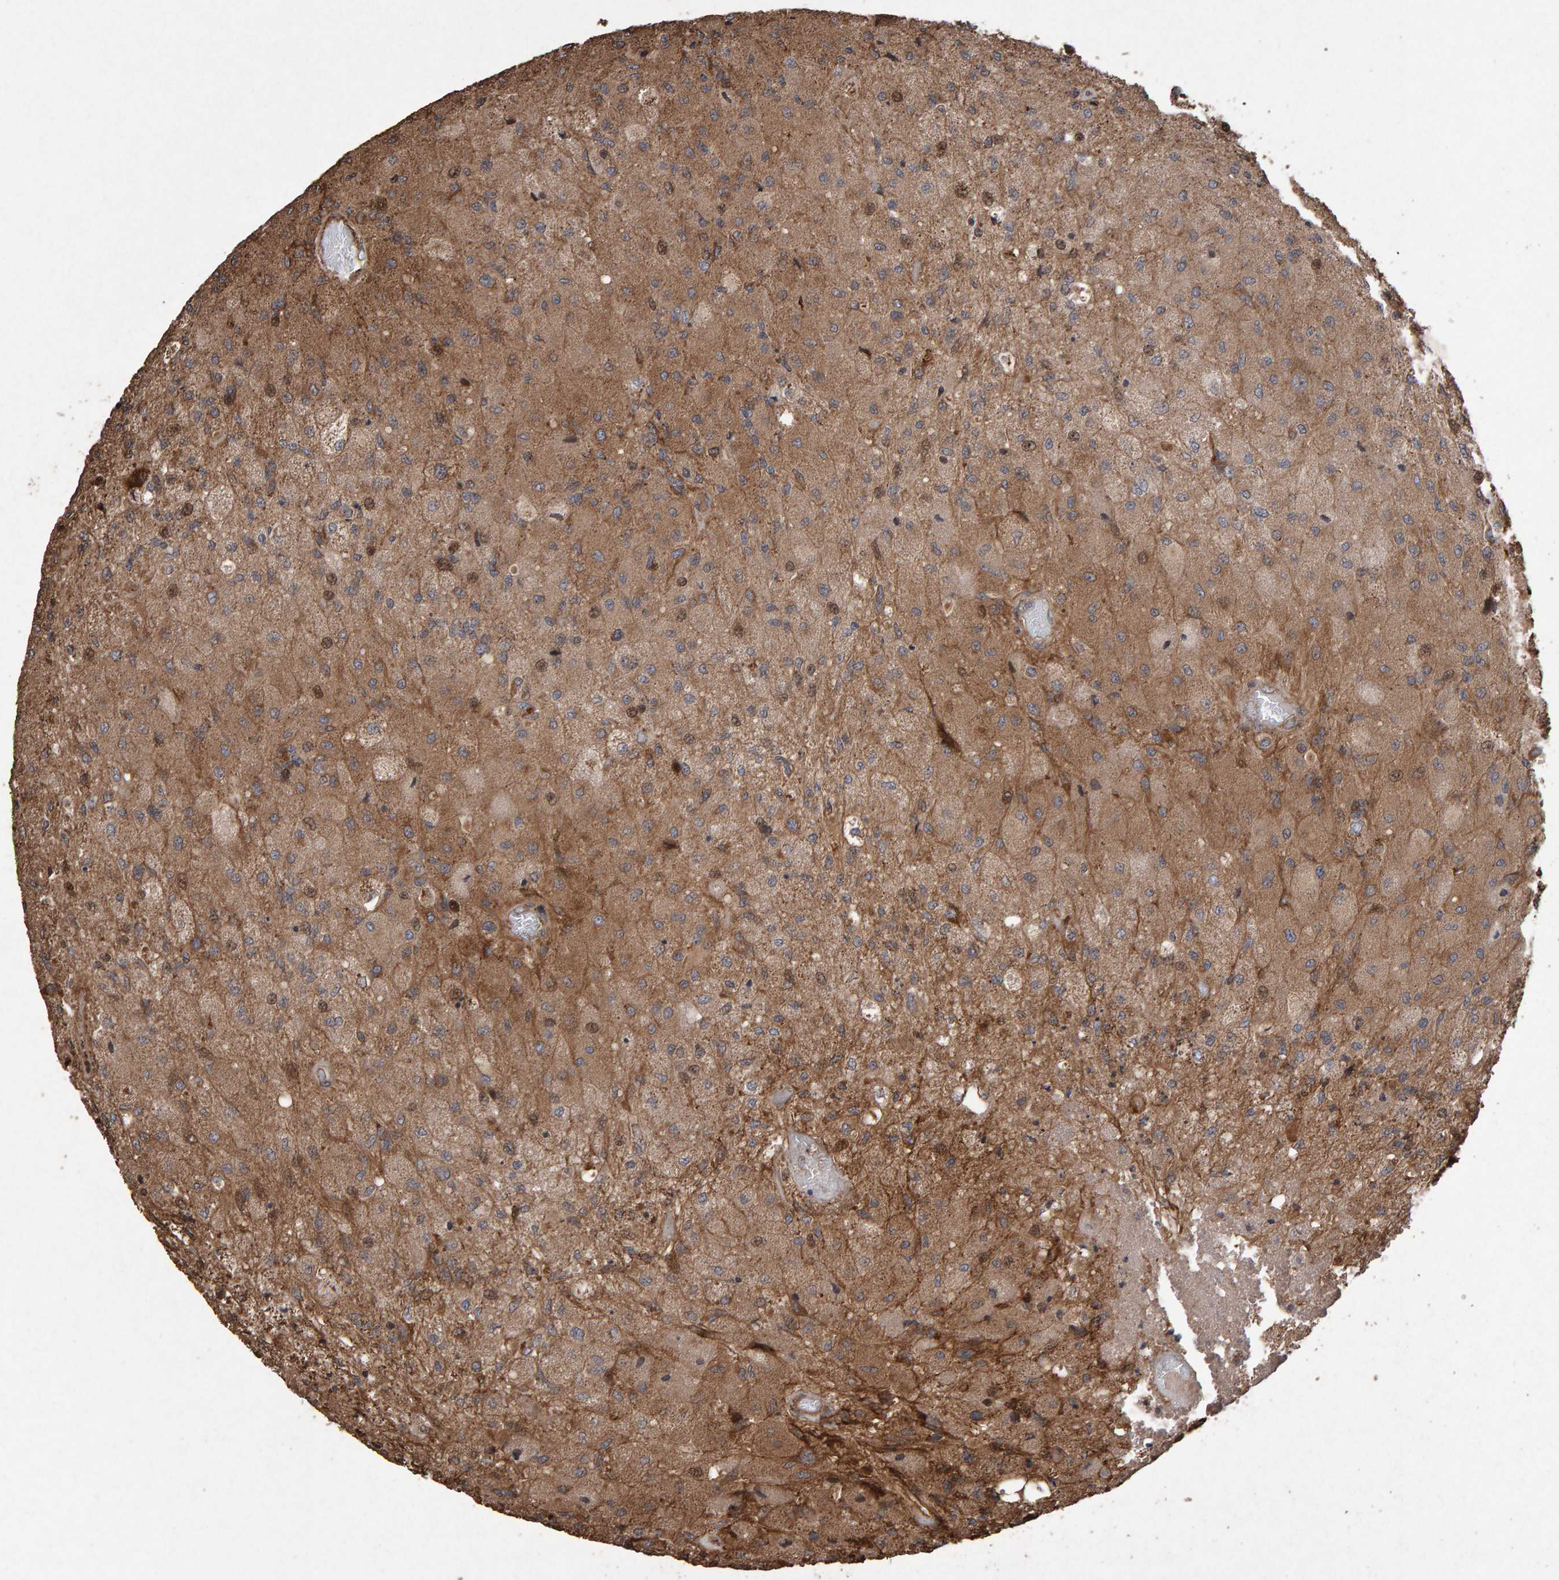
{"staining": {"intensity": "moderate", "quantity": ">75%", "location": "cytoplasmic/membranous"}, "tissue": "glioma", "cell_type": "Tumor cells", "image_type": "cancer", "snomed": [{"axis": "morphology", "description": "Normal tissue, NOS"}, {"axis": "morphology", "description": "Glioma, malignant, High grade"}, {"axis": "topography", "description": "Cerebral cortex"}], "caption": "Moderate cytoplasmic/membranous positivity is seen in about >75% of tumor cells in malignant glioma (high-grade).", "gene": "OSBP2", "patient": {"sex": "male", "age": 77}}